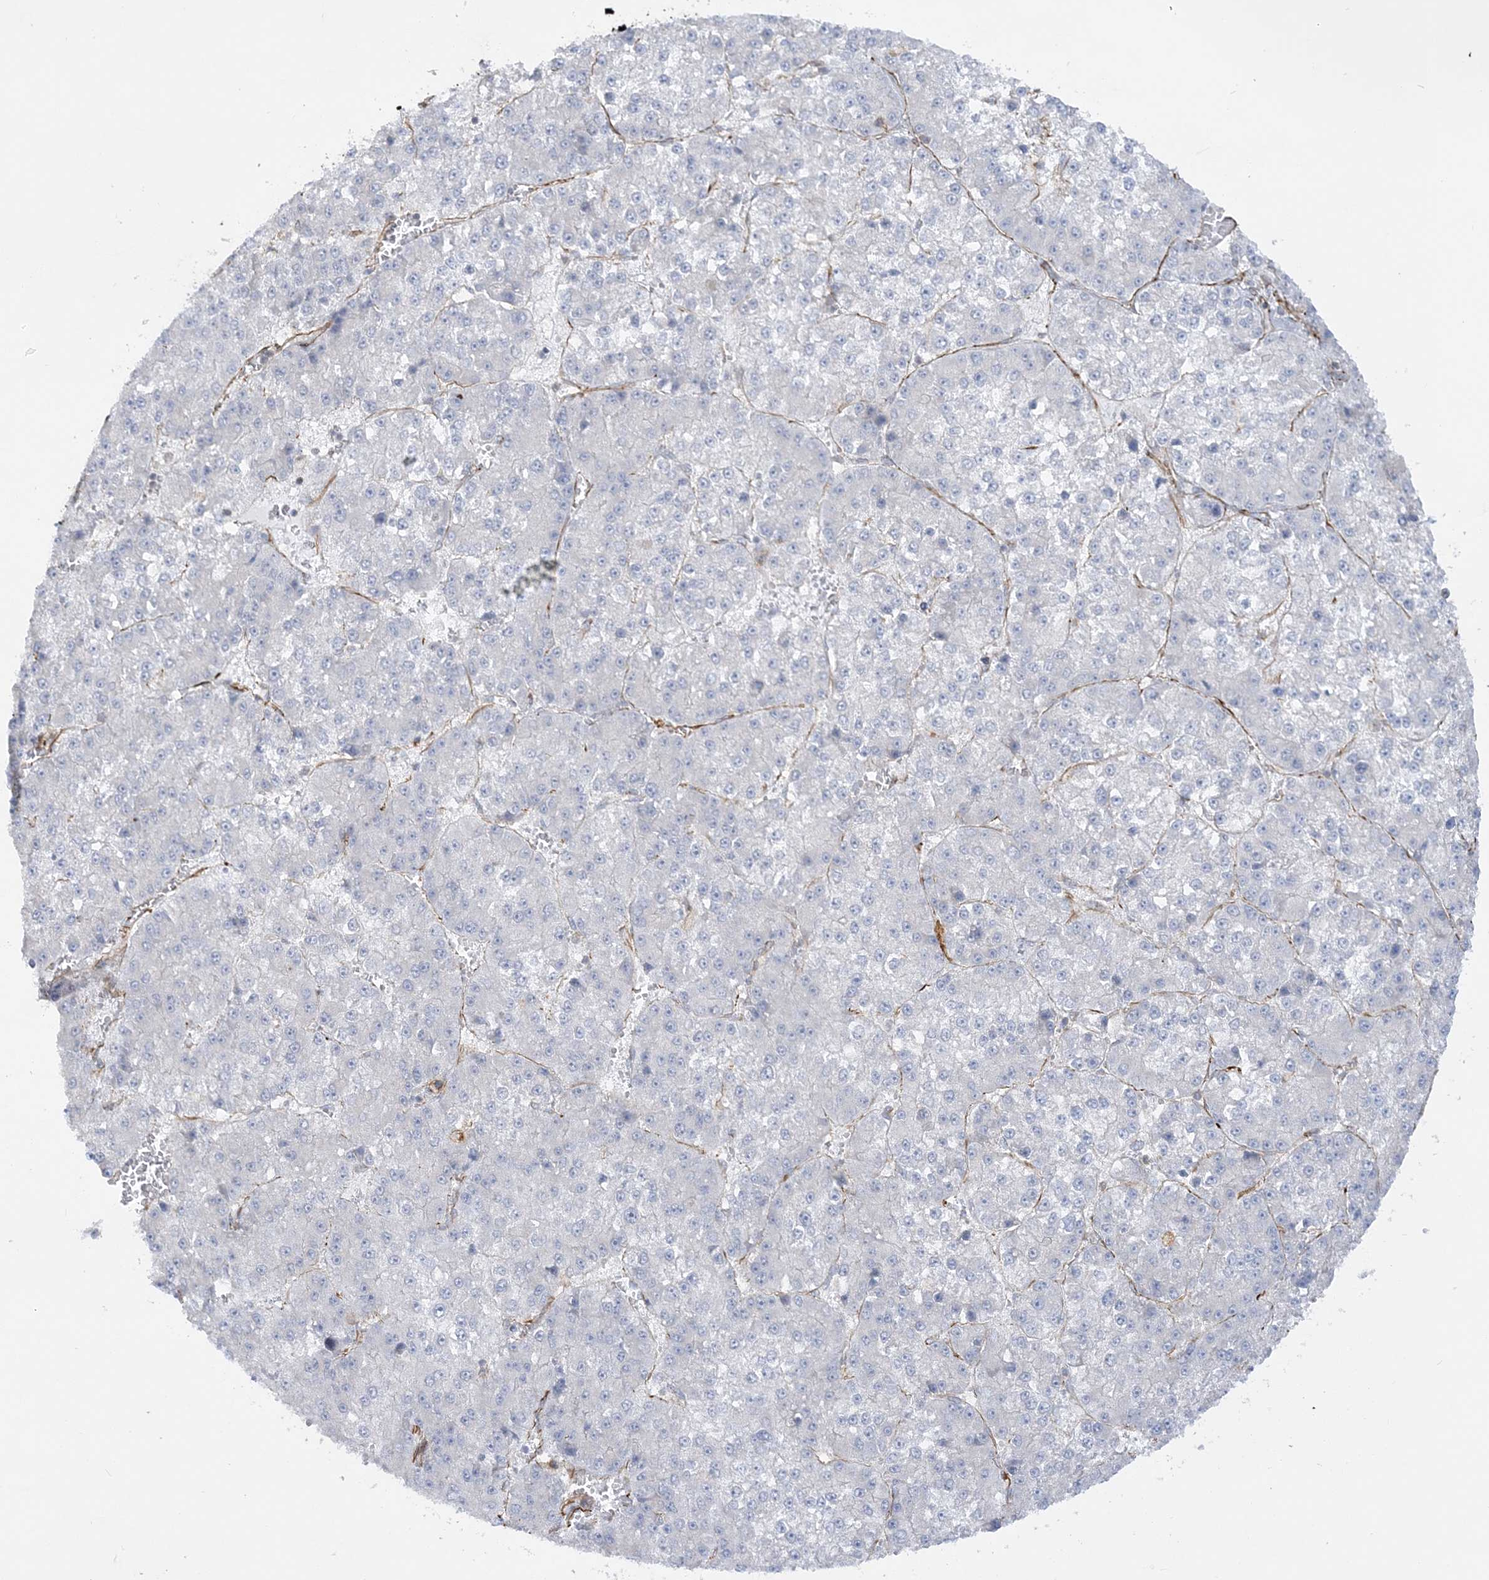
{"staining": {"intensity": "negative", "quantity": "none", "location": "none"}, "tissue": "liver cancer", "cell_type": "Tumor cells", "image_type": "cancer", "snomed": [{"axis": "morphology", "description": "Carcinoma, Hepatocellular, NOS"}, {"axis": "topography", "description": "Liver"}], "caption": "An immunohistochemistry (IHC) micrograph of liver cancer (hepatocellular carcinoma) is shown. There is no staining in tumor cells of liver cancer (hepatocellular carcinoma).", "gene": "SCLT1", "patient": {"sex": "female", "age": 73}}